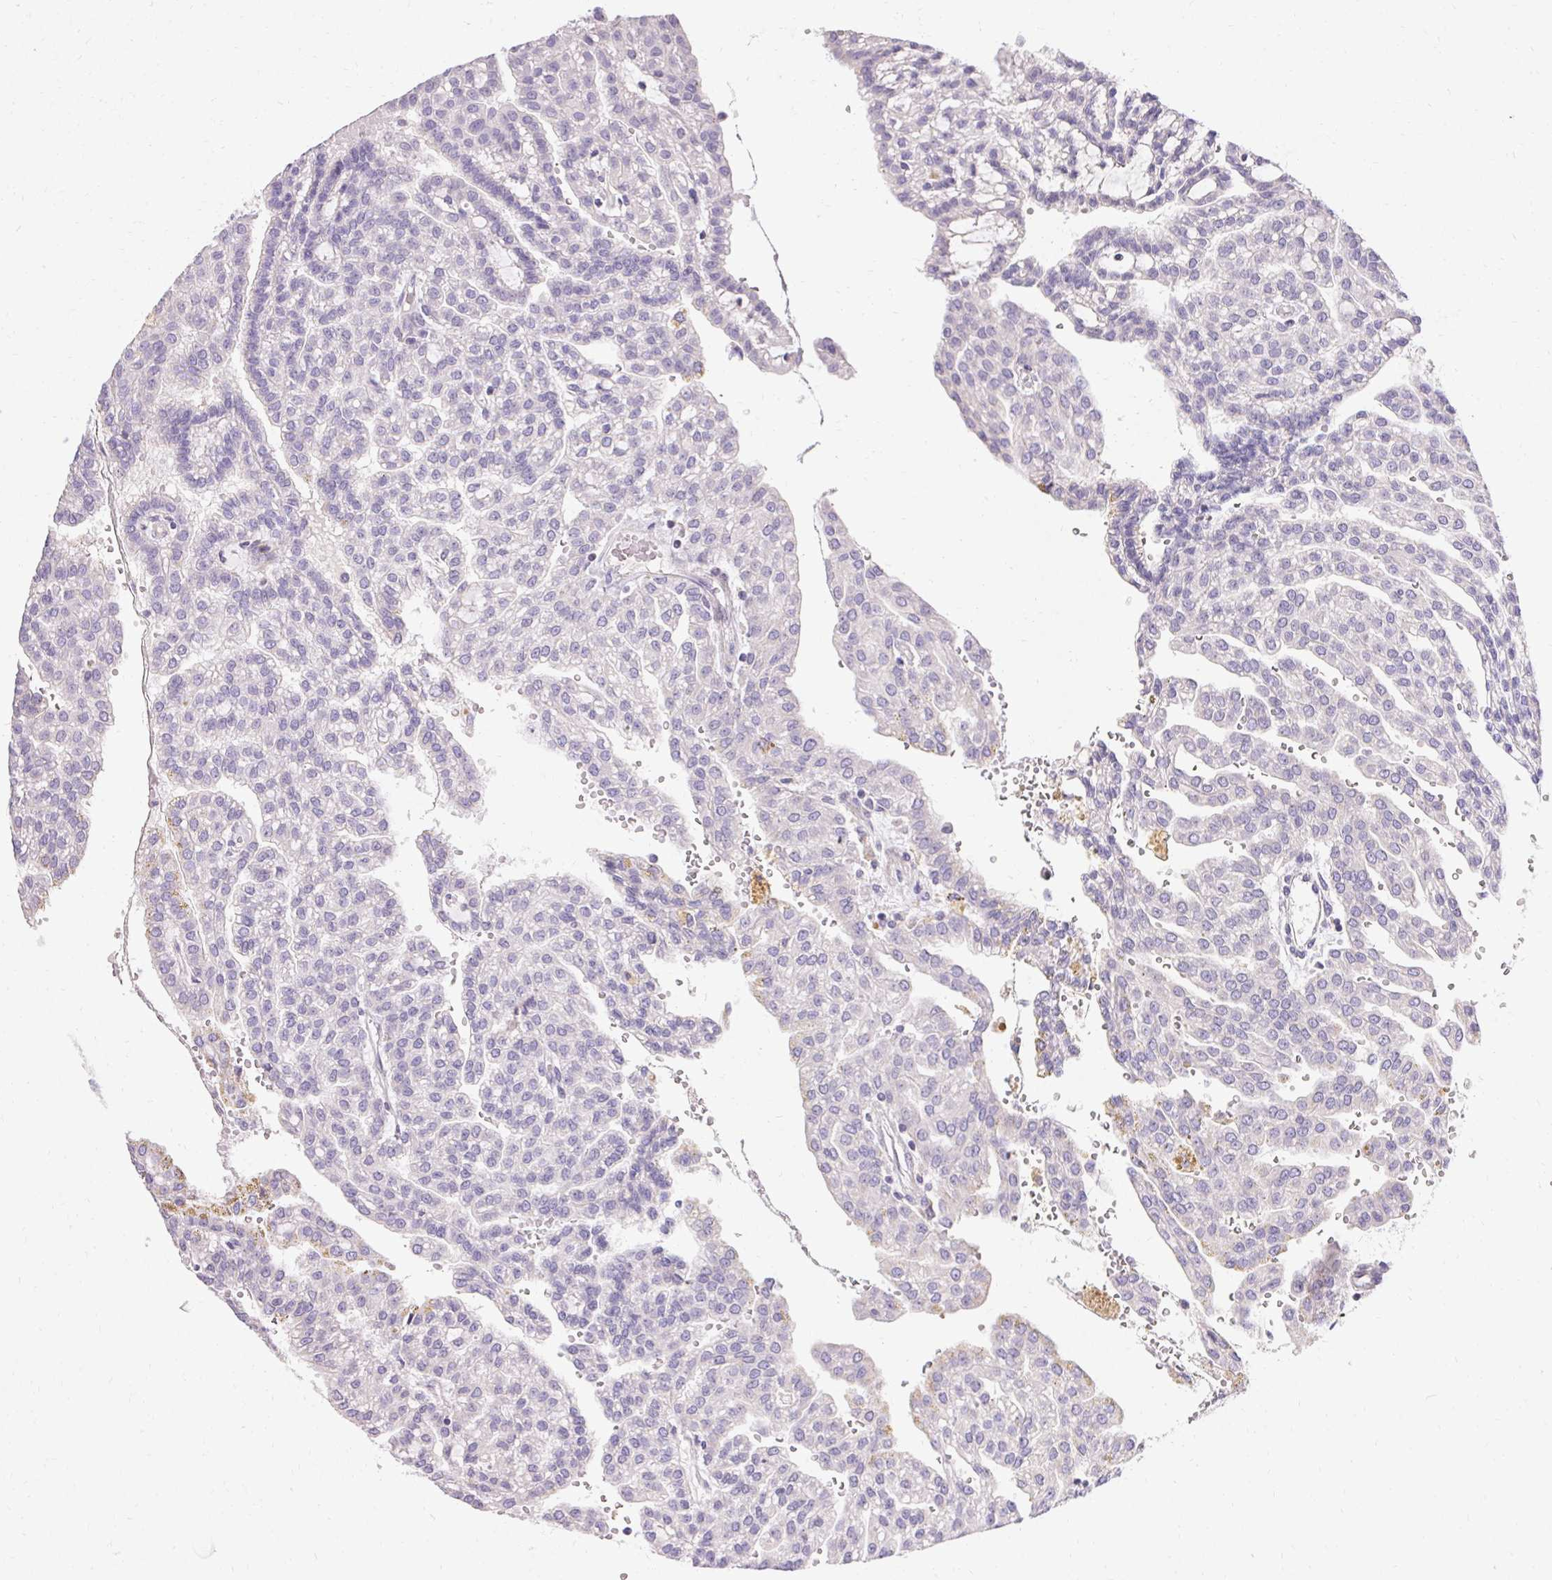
{"staining": {"intensity": "negative", "quantity": "none", "location": "none"}, "tissue": "renal cancer", "cell_type": "Tumor cells", "image_type": "cancer", "snomed": [{"axis": "morphology", "description": "Adenocarcinoma, NOS"}, {"axis": "topography", "description": "Kidney"}], "caption": "This histopathology image is of adenocarcinoma (renal) stained with immunohistochemistry (IHC) to label a protein in brown with the nuclei are counter-stained blue. There is no expression in tumor cells.", "gene": "TRIP13", "patient": {"sex": "male", "age": 63}}